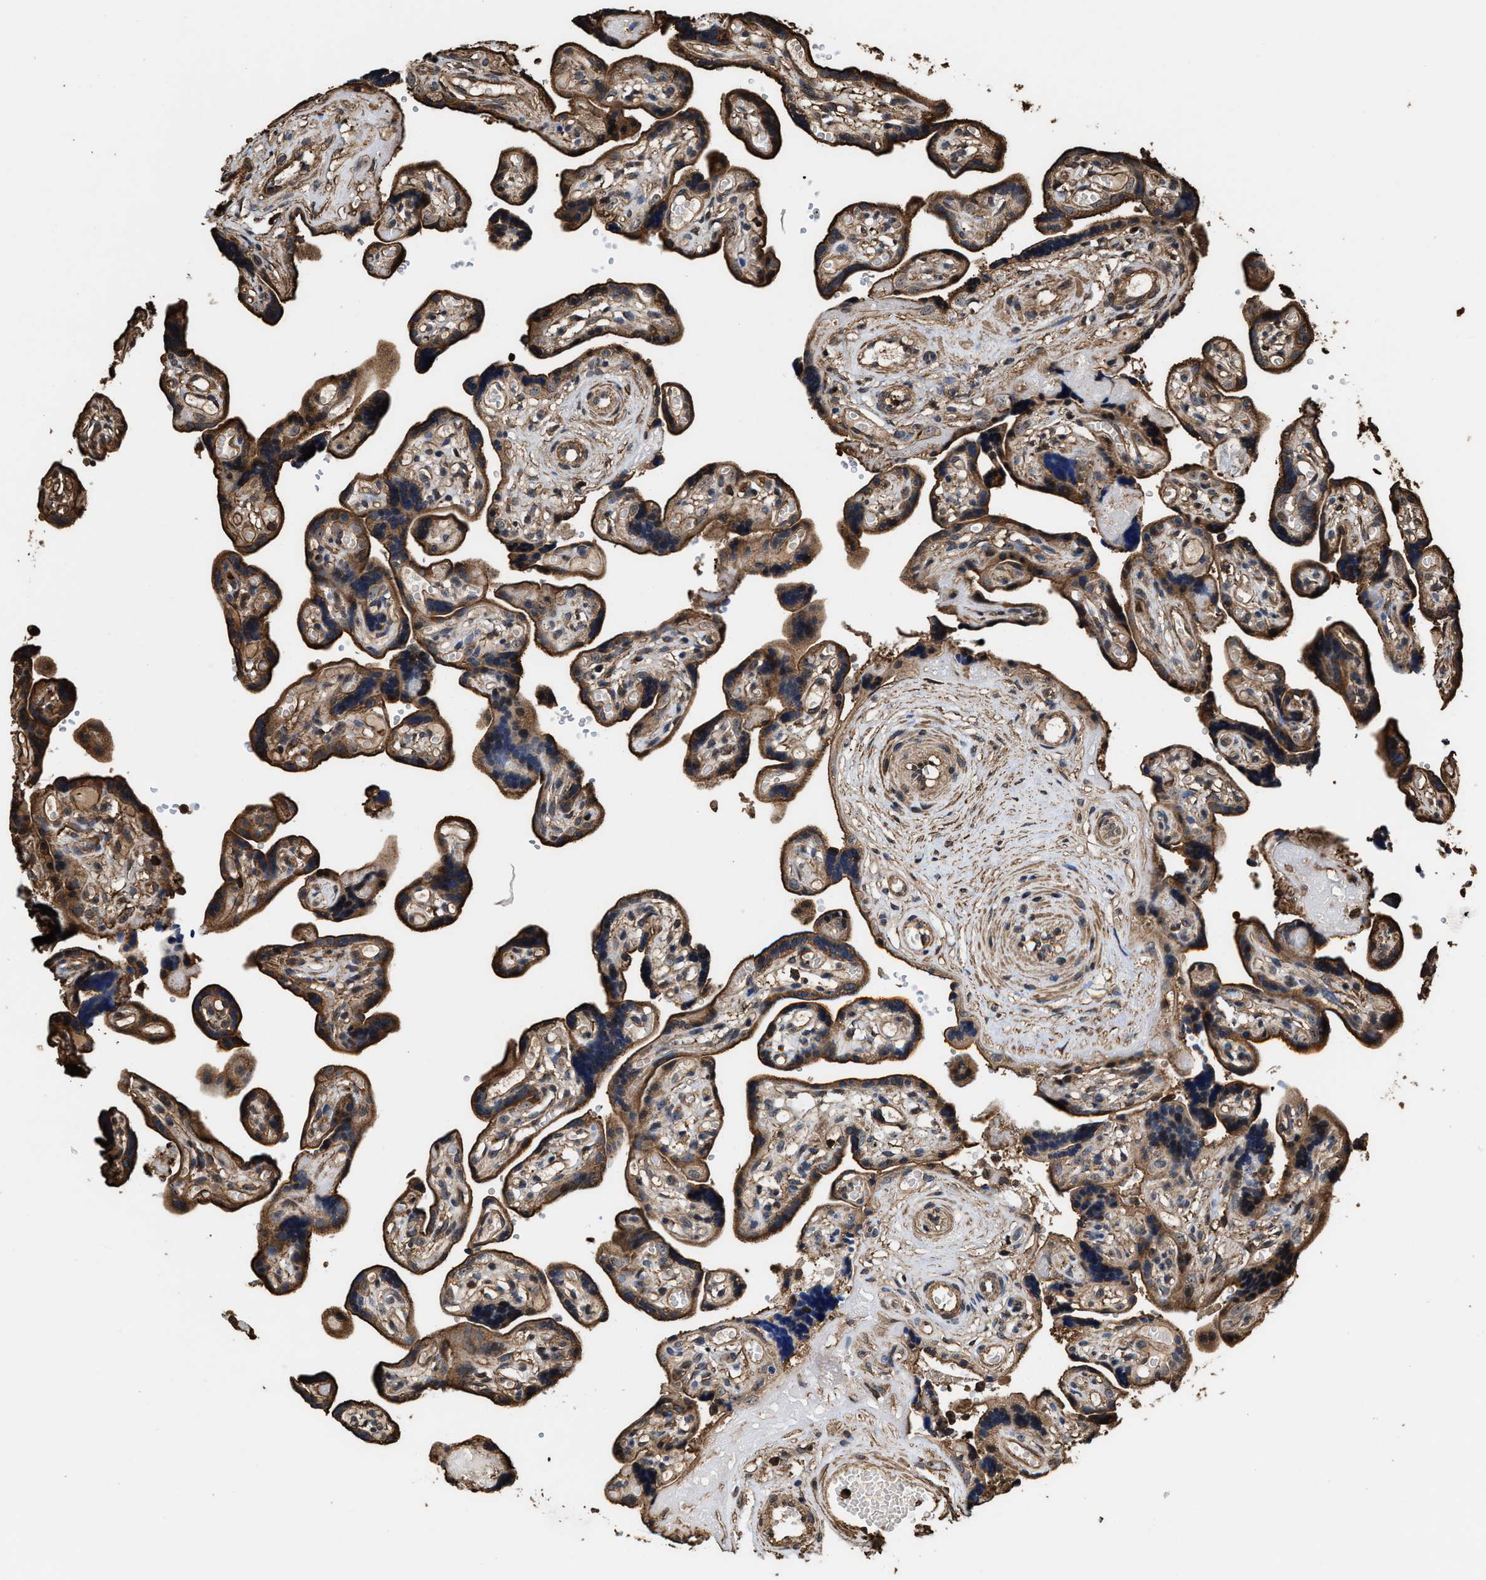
{"staining": {"intensity": "strong", "quantity": ">75%", "location": "cytoplasmic/membranous"}, "tissue": "placenta", "cell_type": "Decidual cells", "image_type": "normal", "snomed": [{"axis": "morphology", "description": "Normal tissue, NOS"}, {"axis": "topography", "description": "Placenta"}], "caption": "Decidual cells demonstrate high levels of strong cytoplasmic/membranous expression in about >75% of cells in unremarkable human placenta.", "gene": "KBTBD2", "patient": {"sex": "female", "age": 30}}